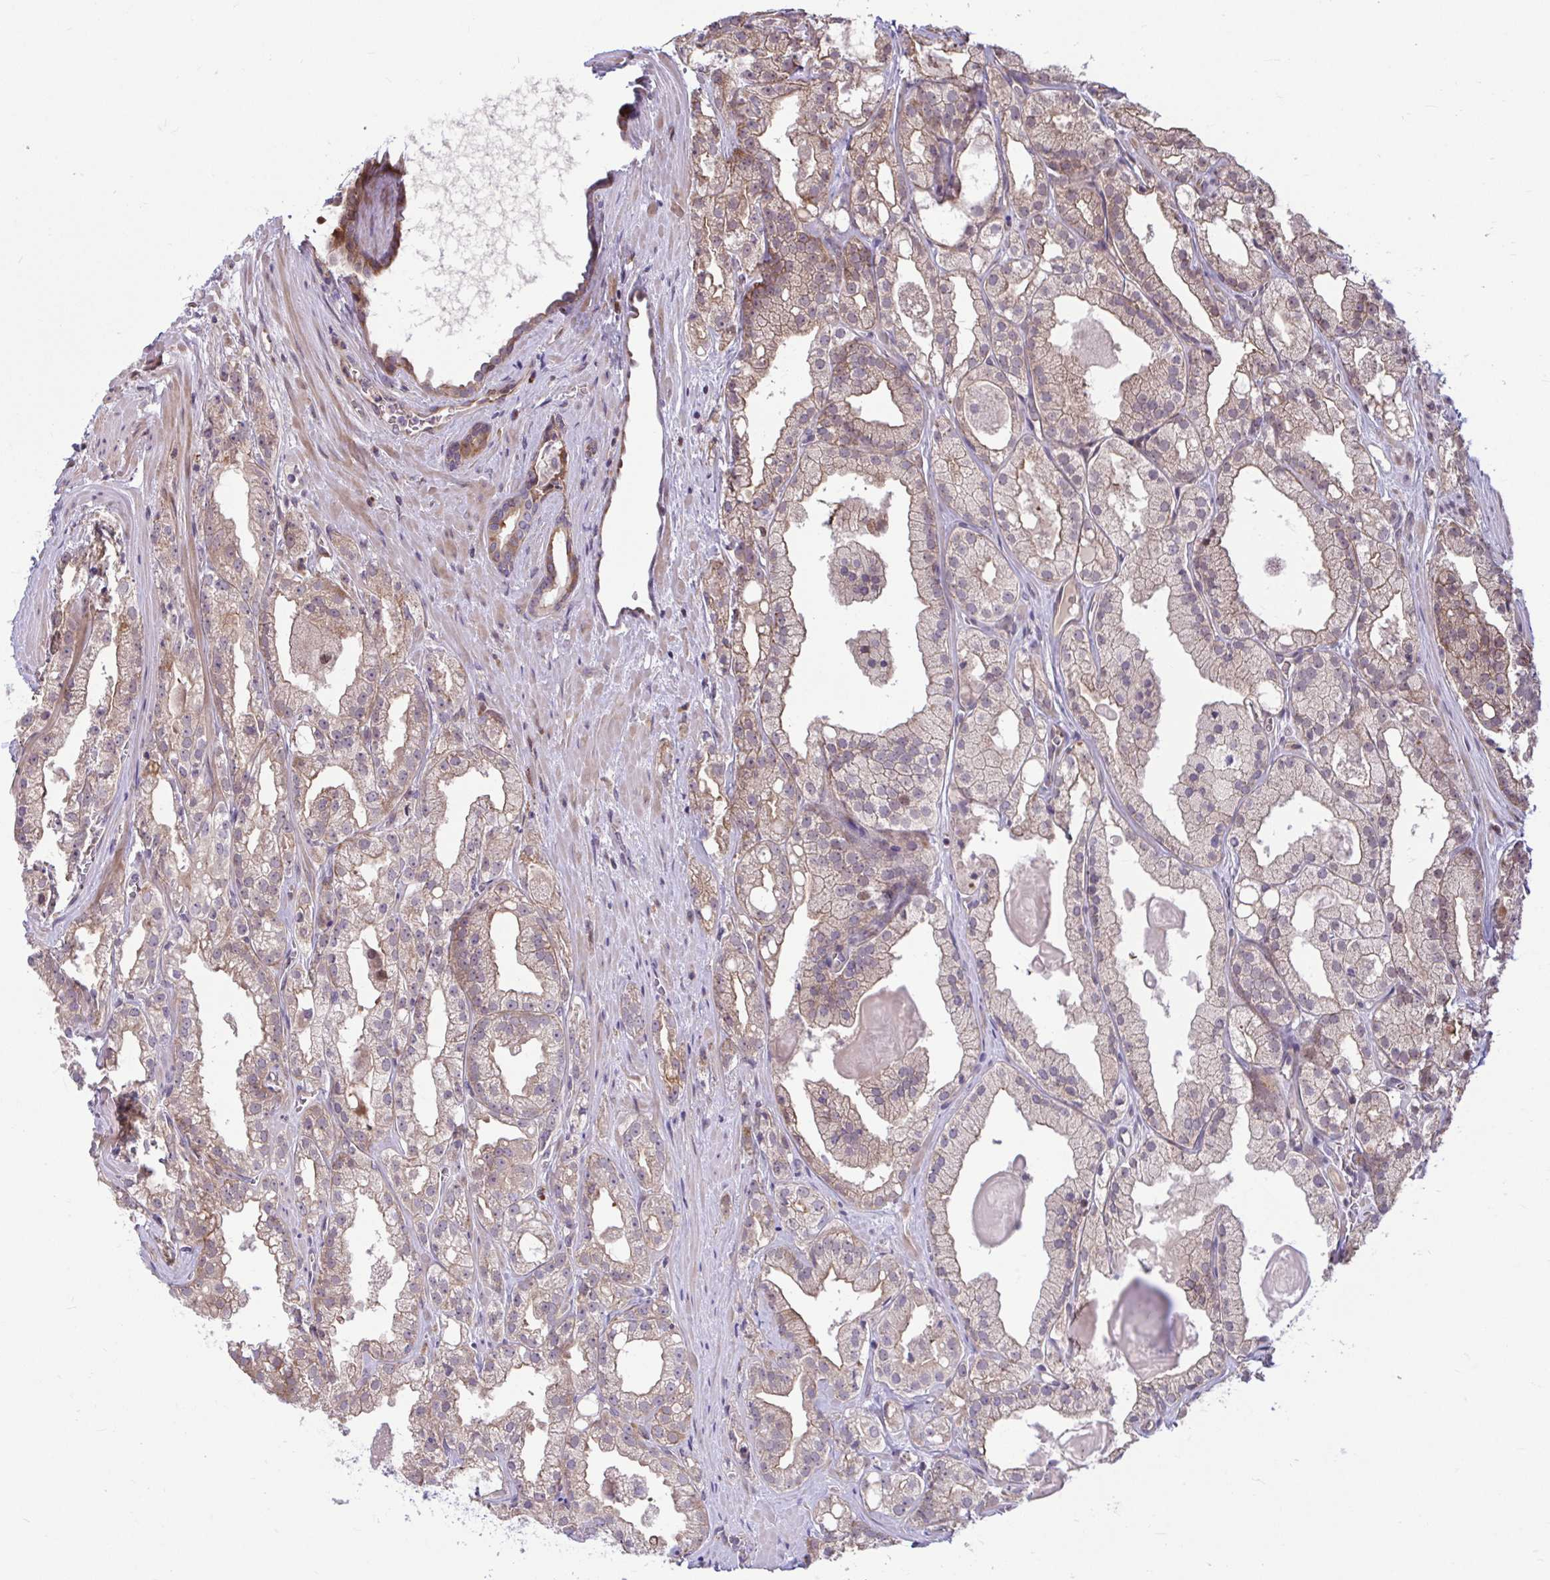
{"staining": {"intensity": "moderate", "quantity": "25%-75%", "location": "cytoplasmic/membranous"}, "tissue": "prostate cancer", "cell_type": "Tumor cells", "image_type": "cancer", "snomed": [{"axis": "morphology", "description": "Adenocarcinoma, High grade"}, {"axis": "topography", "description": "Prostate"}], "caption": "Human high-grade adenocarcinoma (prostate) stained with a protein marker exhibits moderate staining in tumor cells.", "gene": "ZSCAN9", "patient": {"sex": "male", "age": 68}}